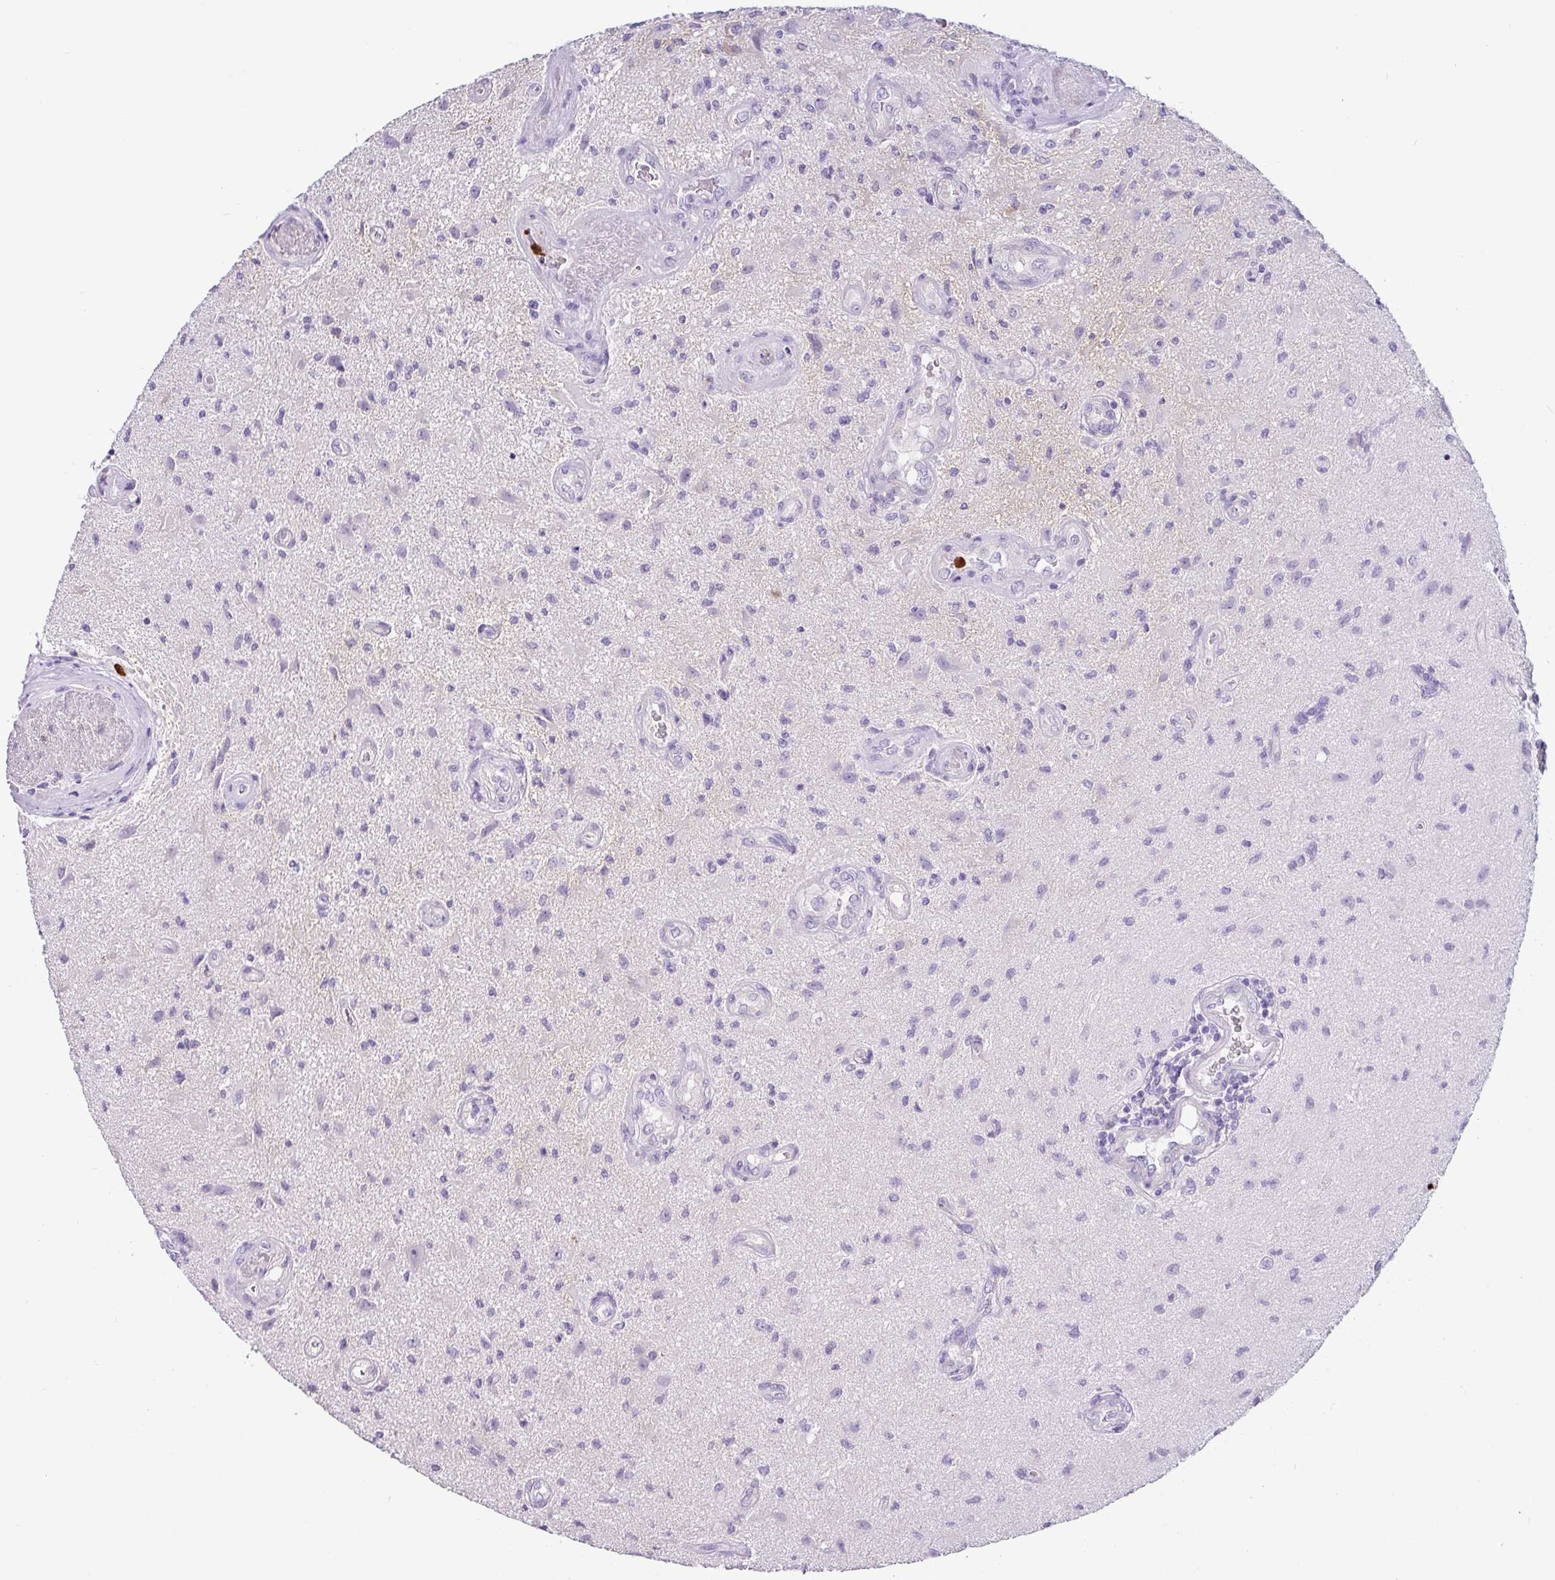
{"staining": {"intensity": "negative", "quantity": "none", "location": "none"}, "tissue": "glioma", "cell_type": "Tumor cells", "image_type": "cancer", "snomed": [{"axis": "morphology", "description": "Glioma, malignant, High grade"}, {"axis": "topography", "description": "Brain"}], "caption": "This is an immunohistochemistry image of malignant glioma (high-grade). There is no expression in tumor cells.", "gene": "SH2D3C", "patient": {"sex": "male", "age": 67}}